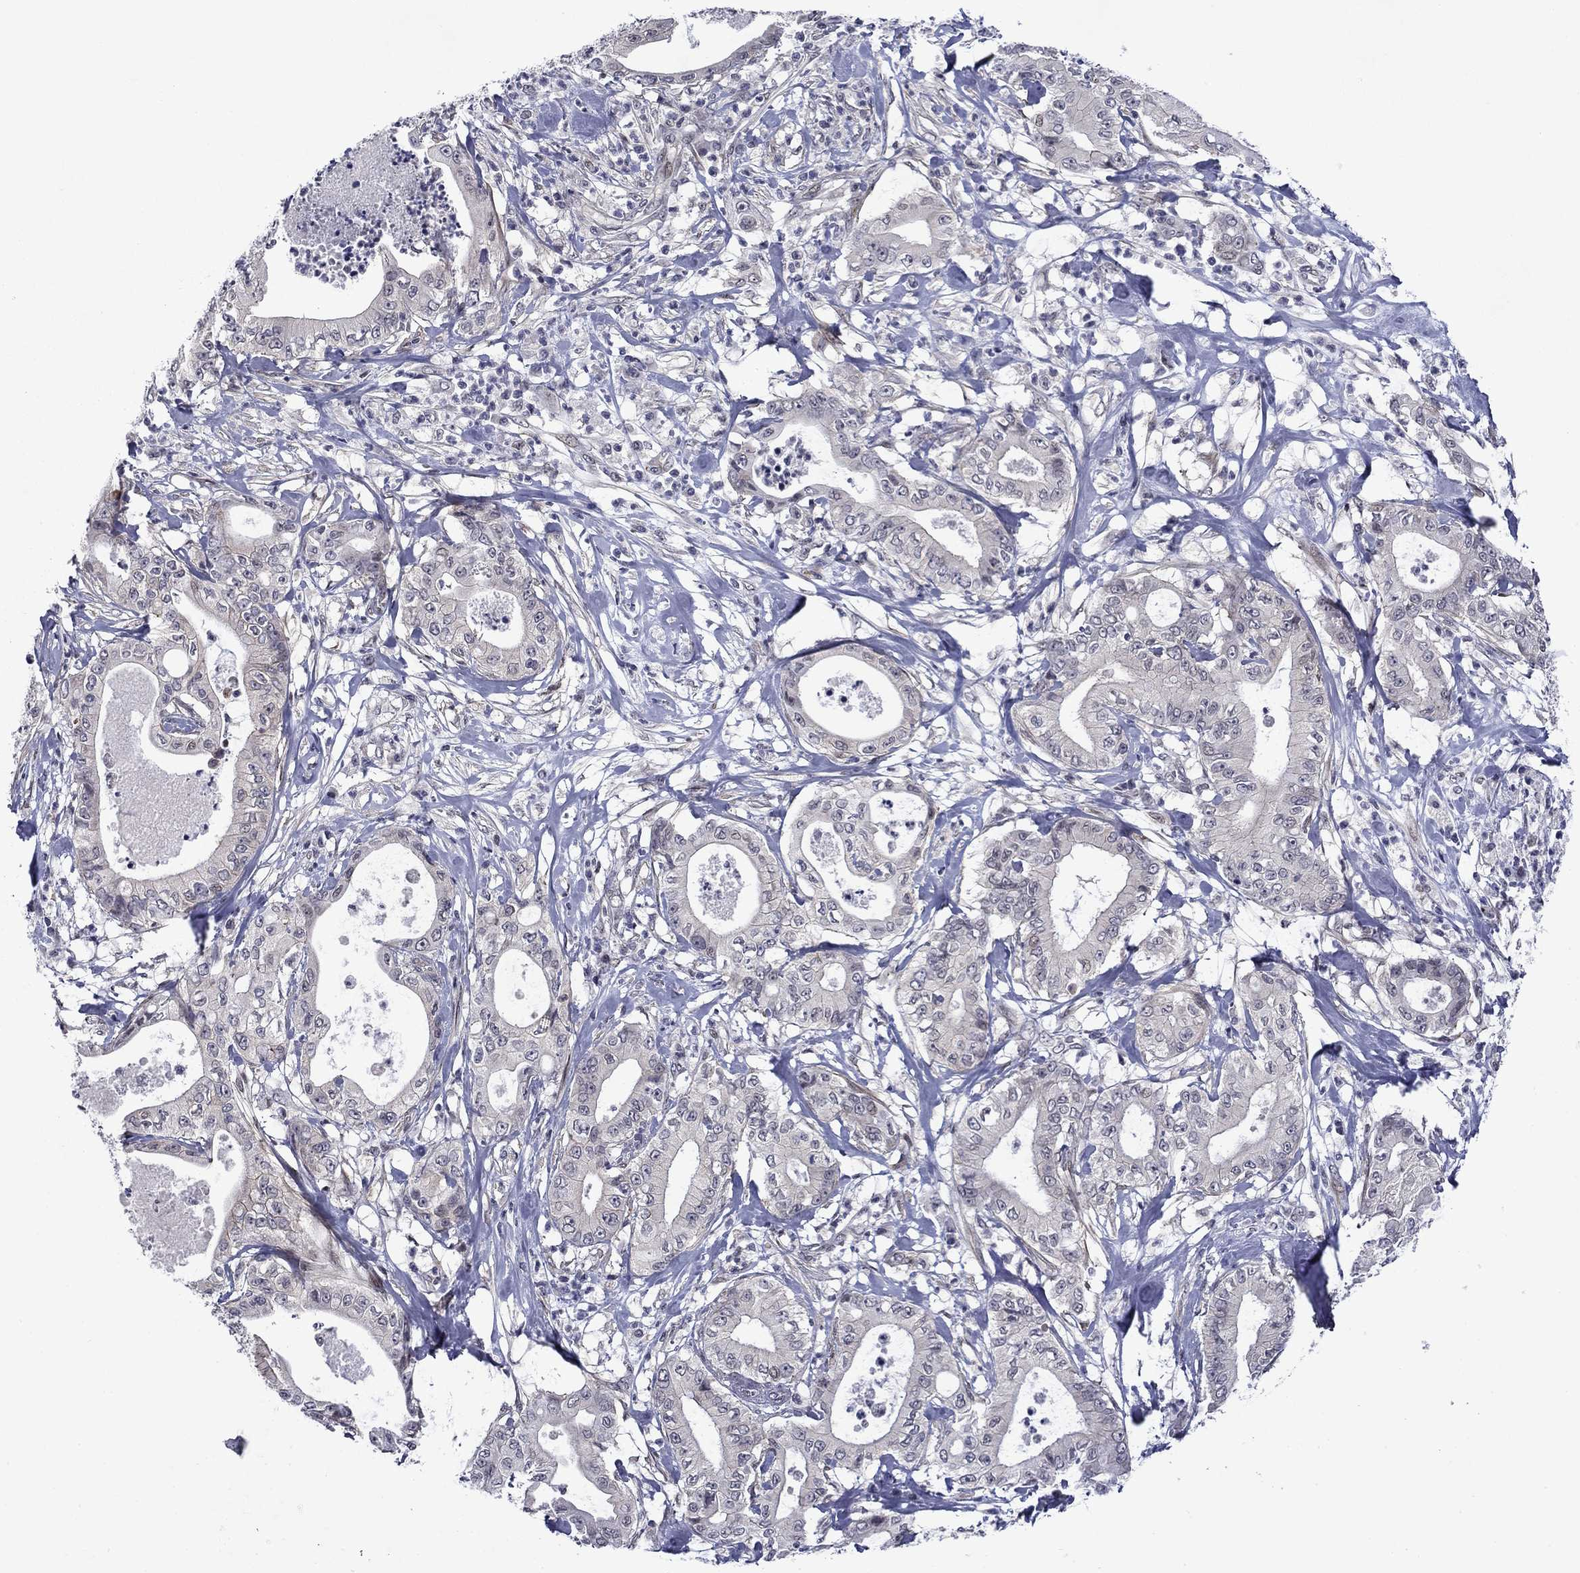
{"staining": {"intensity": "negative", "quantity": "none", "location": "none"}, "tissue": "pancreatic cancer", "cell_type": "Tumor cells", "image_type": "cancer", "snomed": [{"axis": "morphology", "description": "Adenocarcinoma, NOS"}, {"axis": "topography", "description": "Pancreas"}], "caption": "DAB (3,3'-diaminobenzidine) immunohistochemical staining of human adenocarcinoma (pancreatic) demonstrates no significant staining in tumor cells.", "gene": "B3GAT1", "patient": {"sex": "male", "age": 71}}